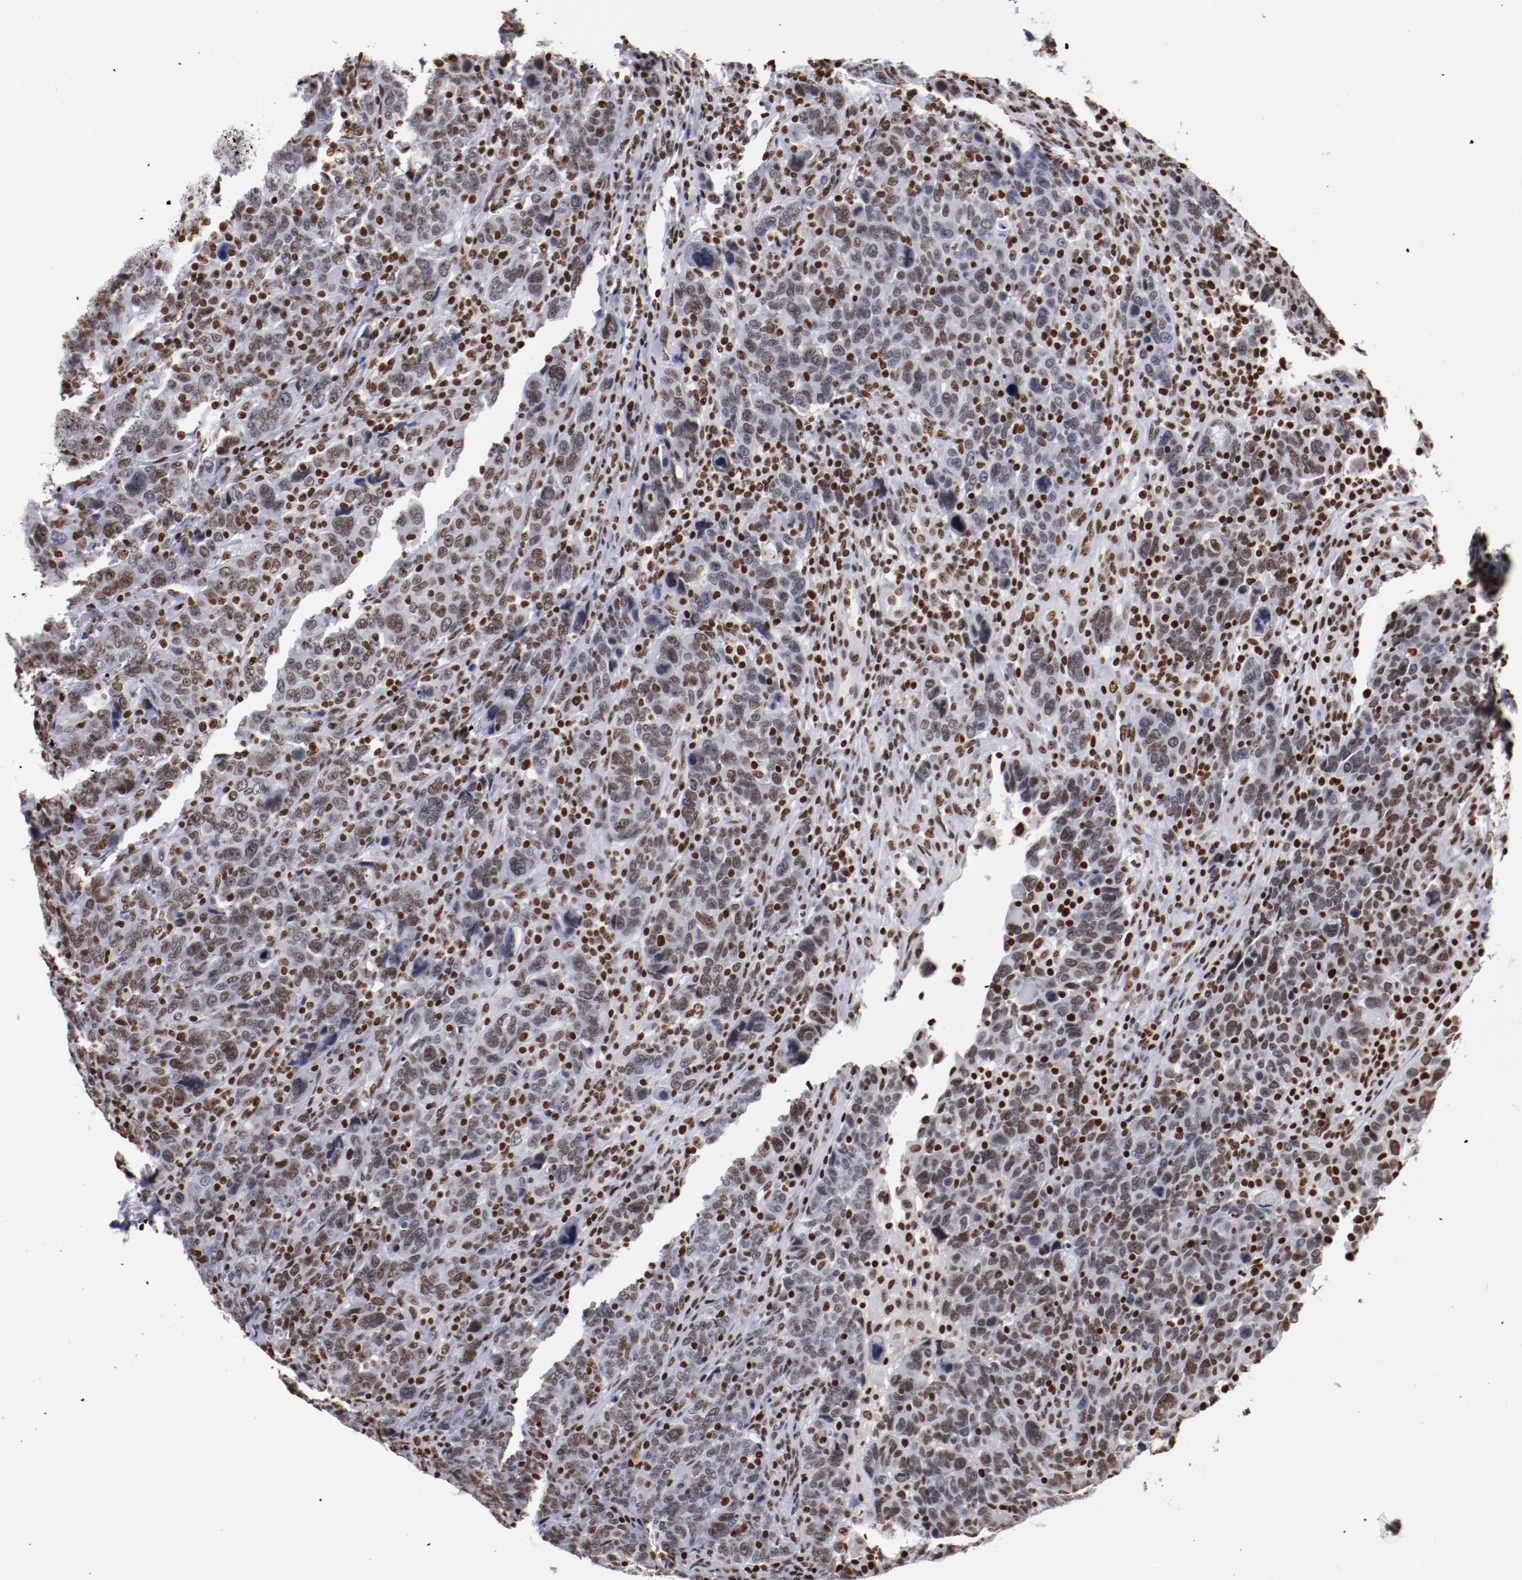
{"staining": {"intensity": "weak", "quantity": ">75%", "location": "nuclear"}, "tissue": "breast cancer", "cell_type": "Tumor cells", "image_type": "cancer", "snomed": [{"axis": "morphology", "description": "Duct carcinoma"}, {"axis": "topography", "description": "Breast"}], "caption": "Immunohistochemical staining of breast cancer (intraductal carcinoma) shows low levels of weak nuclear staining in about >75% of tumor cells. (DAB (3,3'-diaminobenzidine) = brown stain, brightfield microscopy at high magnification).", "gene": "IFI16", "patient": {"sex": "female", "age": 37}}